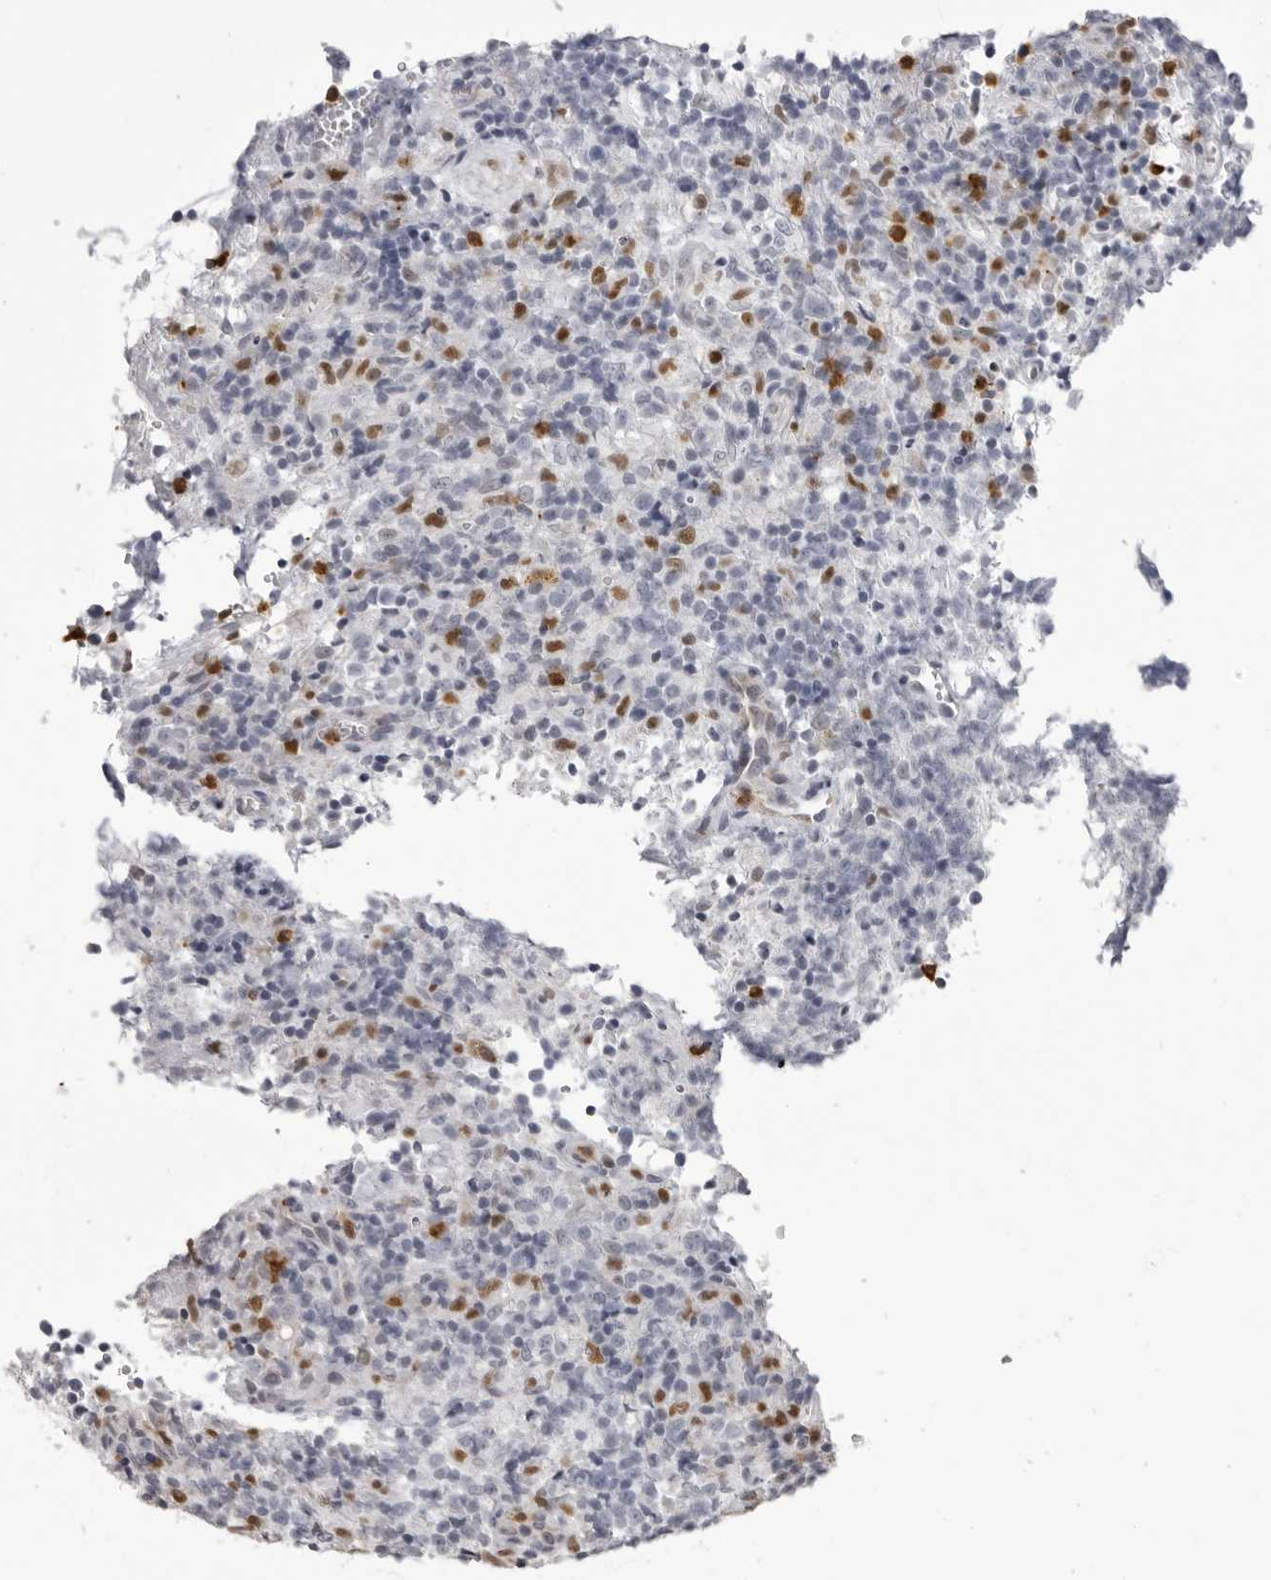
{"staining": {"intensity": "negative", "quantity": "none", "location": "none"}, "tissue": "lymphoma", "cell_type": "Tumor cells", "image_type": "cancer", "snomed": [{"axis": "morphology", "description": "Malignant lymphoma, non-Hodgkin's type, High grade"}, {"axis": "topography", "description": "Lymph node"}], "caption": "This is an immunohistochemistry (IHC) micrograph of malignant lymphoma, non-Hodgkin's type (high-grade). There is no positivity in tumor cells.", "gene": "IL31", "patient": {"sex": "female", "age": 76}}